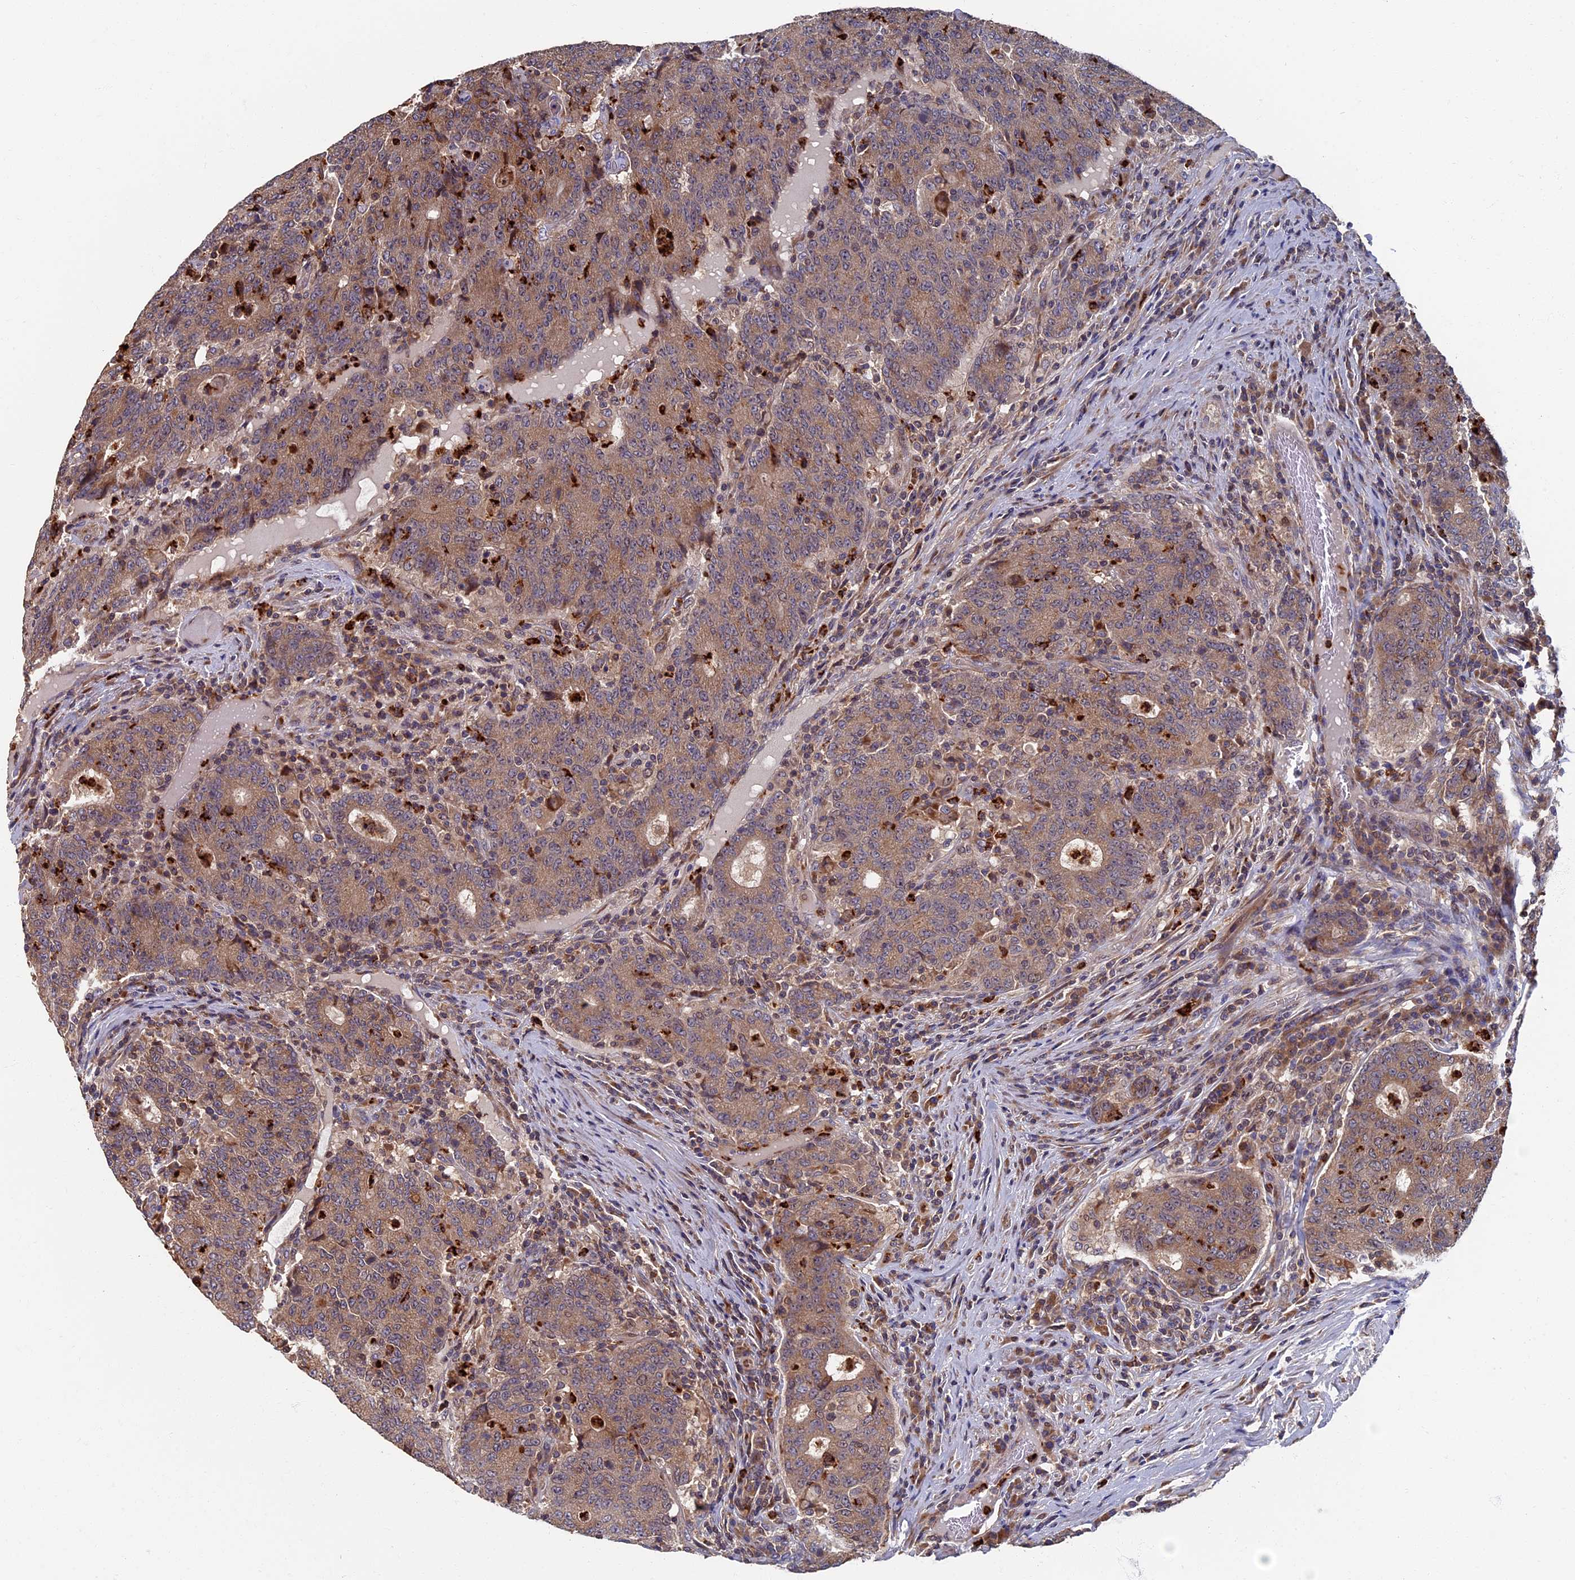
{"staining": {"intensity": "moderate", "quantity": ">75%", "location": "cytoplasmic/membranous"}, "tissue": "colorectal cancer", "cell_type": "Tumor cells", "image_type": "cancer", "snomed": [{"axis": "morphology", "description": "Adenocarcinoma, NOS"}, {"axis": "topography", "description": "Colon"}], "caption": "Tumor cells display moderate cytoplasmic/membranous staining in about >75% of cells in colorectal adenocarcinoma.", "gene": "TNK2", "patient": {"sex": "female", "age": 75}}